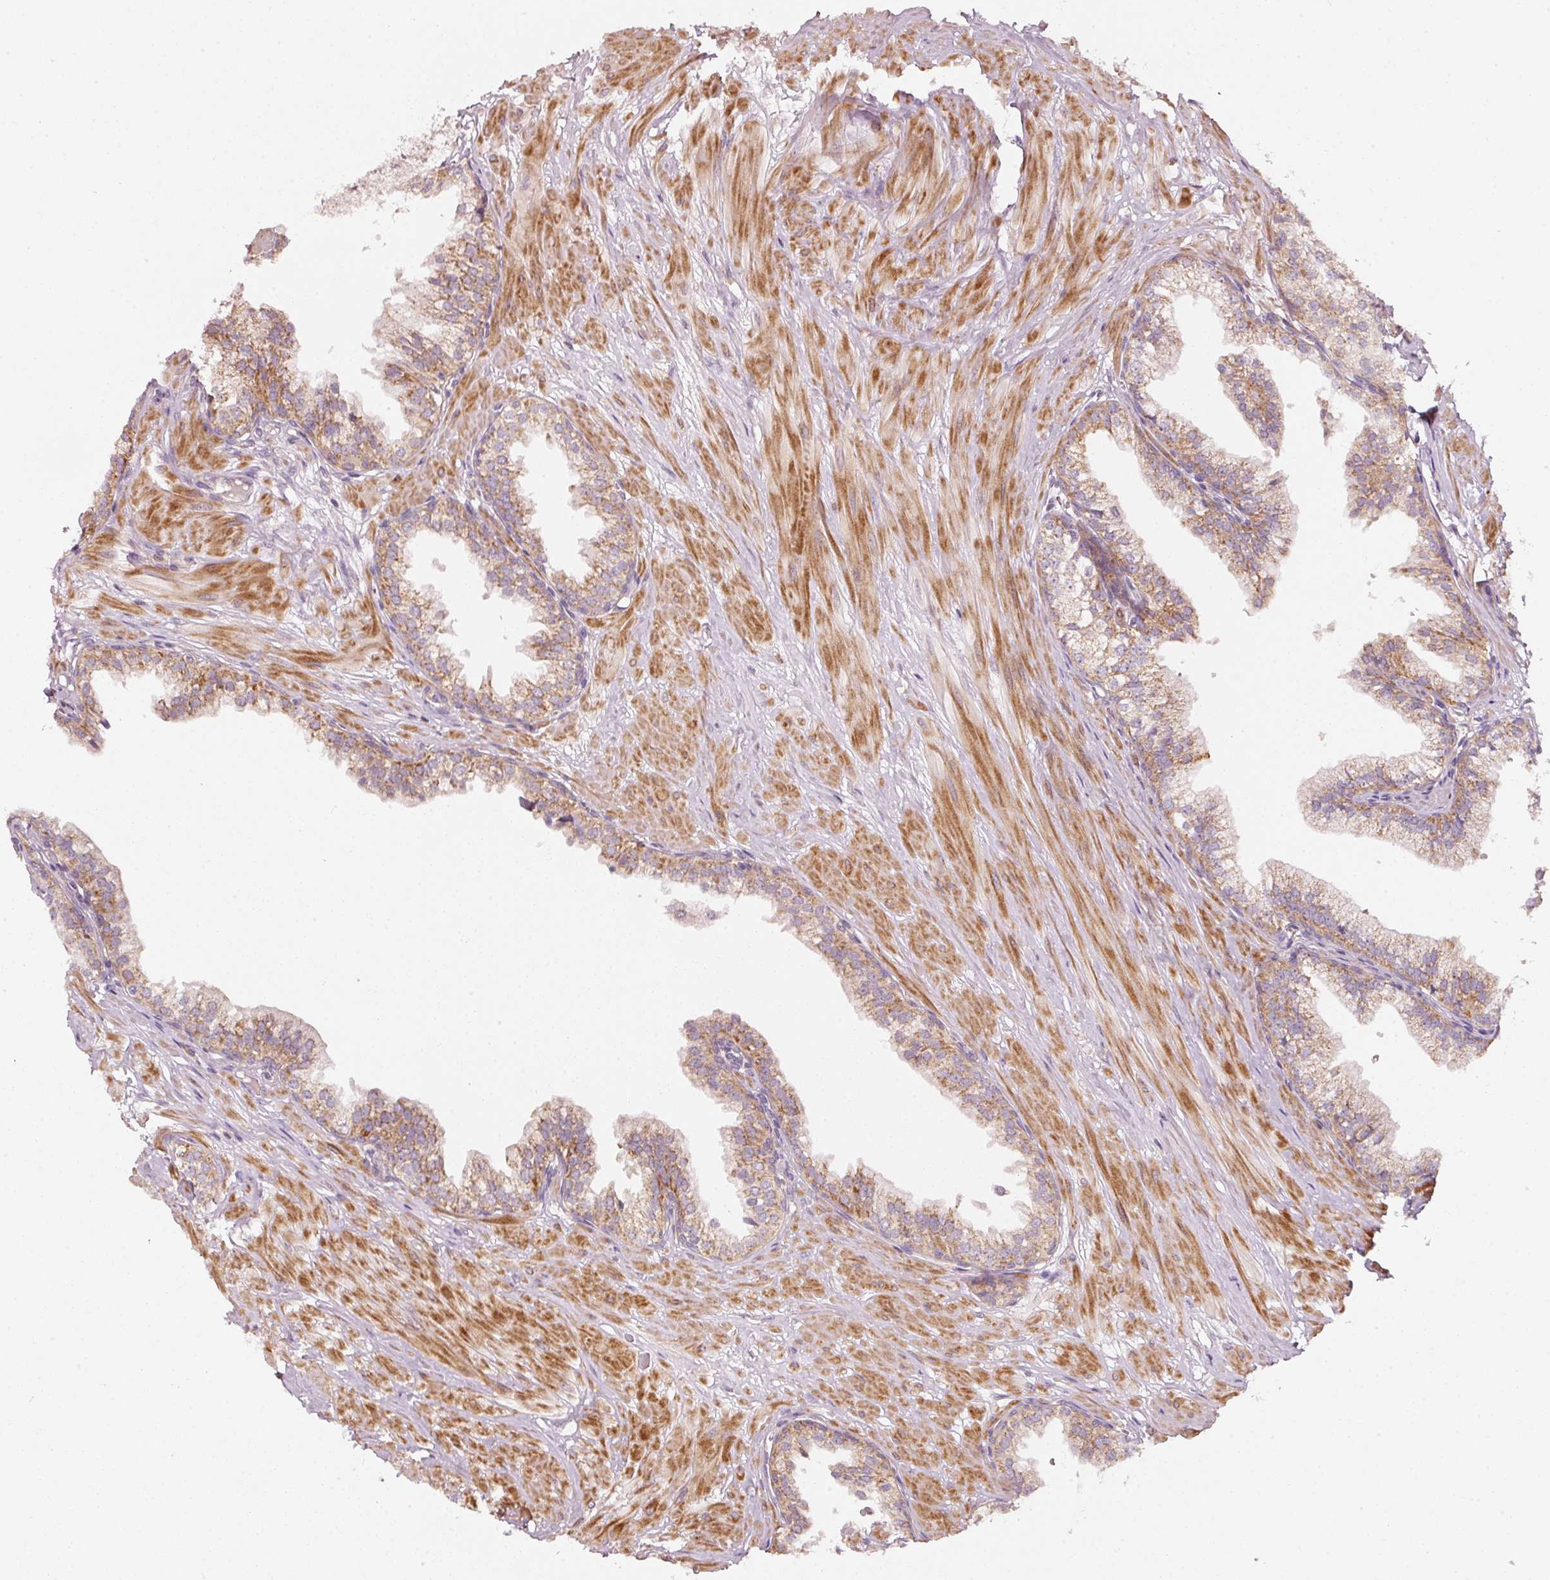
{"staining": {"intensity": "moderate", "quantity": ">75%", "location": "cytoplasmic/membranous"}, "tissue": "prostate", "cell_type": "Glandular cells", "image_type": "normal", "snomed": [{"axis": "morphology", "description": "Normal tissue, NOS"}, {"axis": "topography", "description": "Prostate"}, {"axis": "topography", "description": "Peripheral nerve tissue"}], "caption": "Benign prostate shows moderate cytoplasmic/membranous expression in approximately >75% of glandular cells, visualized by immunohistochemistry.", "gene": "ARHGAP22", "patient": {"sex": "male", "age": 55}}